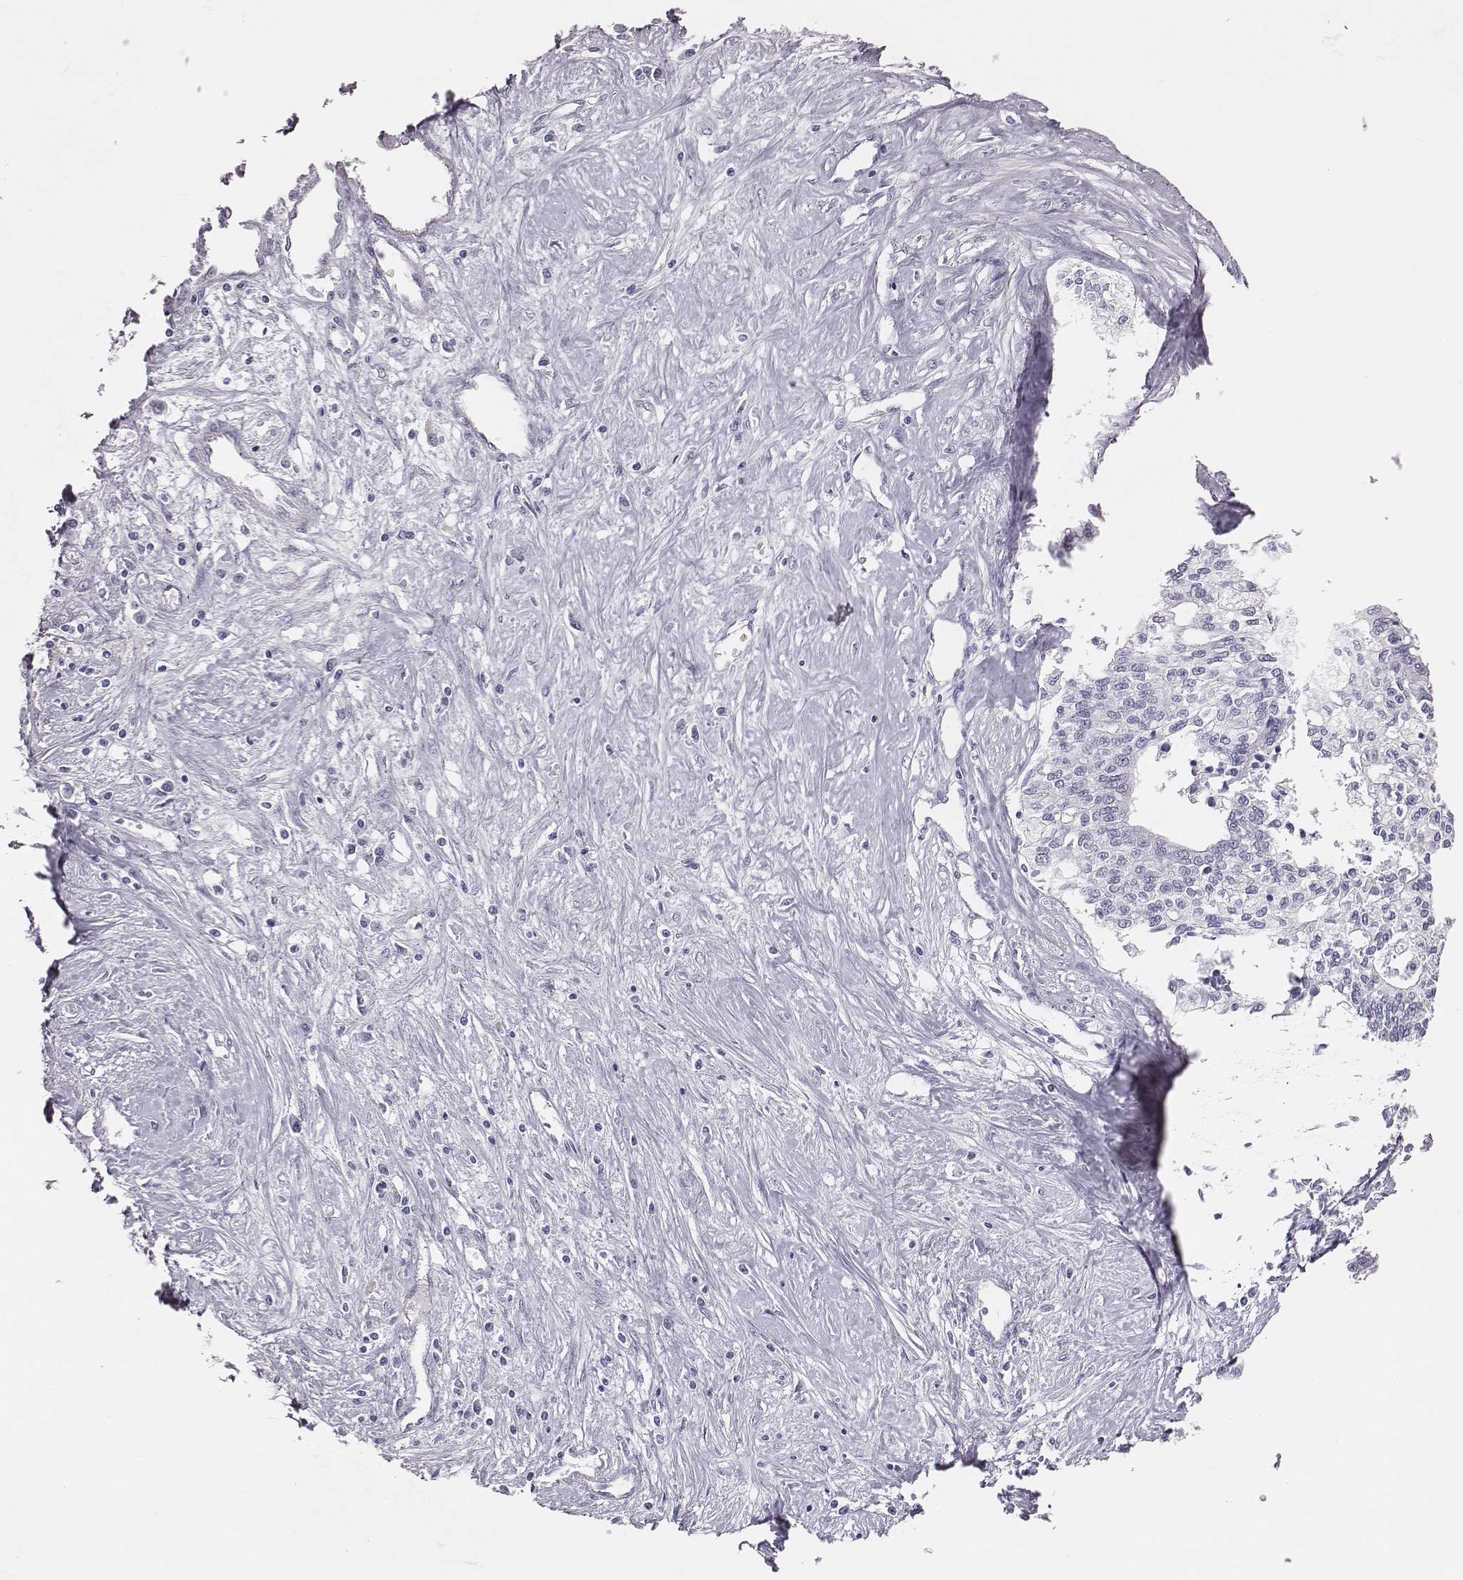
{"staining": {"intensity": "negative", "quantity": "none", "location": "none"}, "tissue": "liver cancer", "cell_type": "Tumor cells", "image_type": "cancer", "snomed": [{"axis": "morphology", "description": "Cholangiocarcinoma"}, {"axis": "topography", "description": "Liver"}], "caption": "The immunohistochemistry image has no significant positivity in tumor cells of liver cancer (cholangiocarcinoma) tissue. (DAB IHC, high magnification).", "gene": "SCML2", "patient": {"sex": "female", "age": 61}}